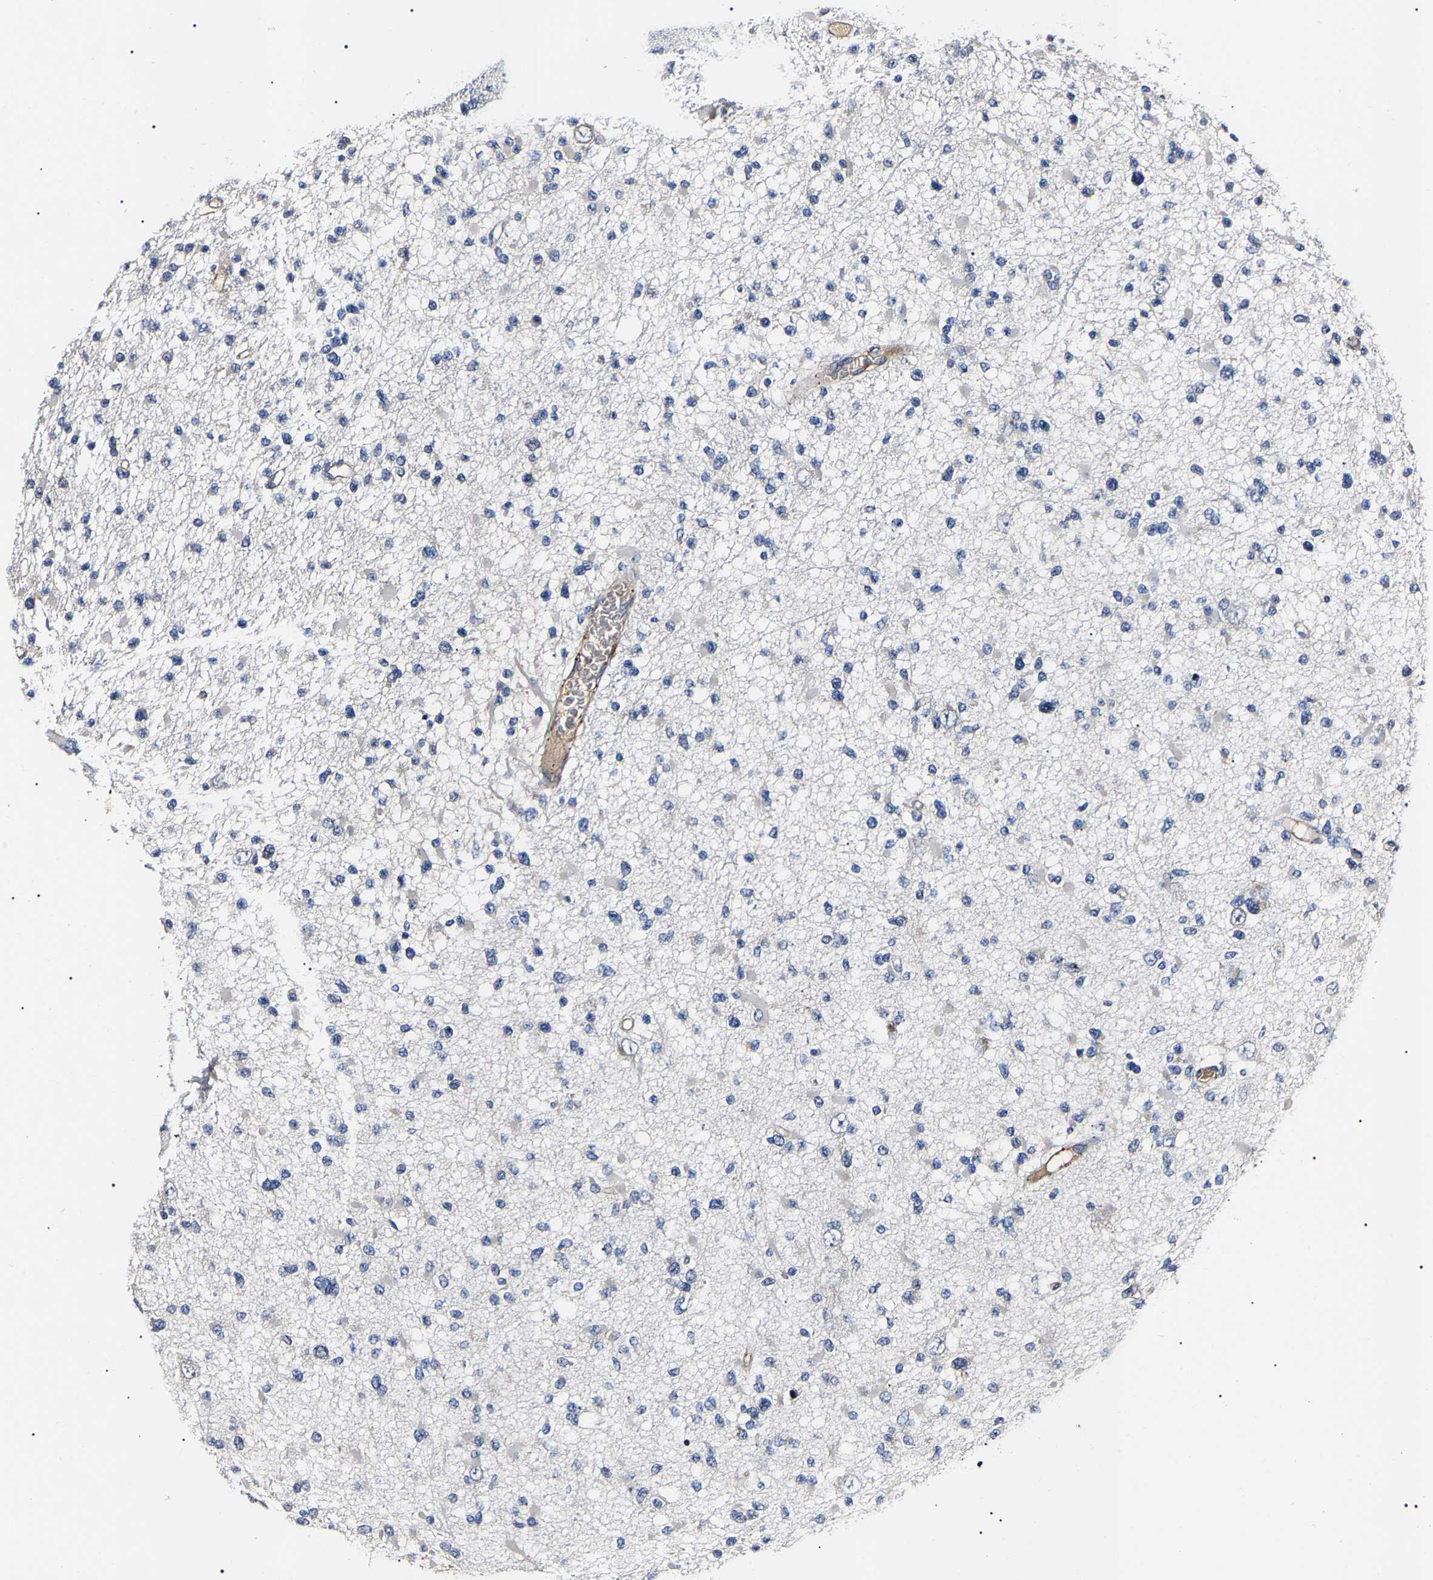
{"staining": {"intensity": "negative", "quantity": "none", "location": "none"}, "tissue": "glioma", "cell_type": "Tumor cells", "image_type": "cancer", "snomed": [{"axis": "morphology", "description": "Glioma, malignant, Low grade"}, {"axis": "topography", "description": "Brain"}], "caption": "IHC of malignant glioma (low-grade) demonstrates no expression in tumor cells. The staining is performed using DAB (3,3'-diaminobenzidine) brown chromogen with nuclei counter-stained in using hematoxylin.", "gene": "KLHL42", "patient": {"sex": "female", "age": 22}}